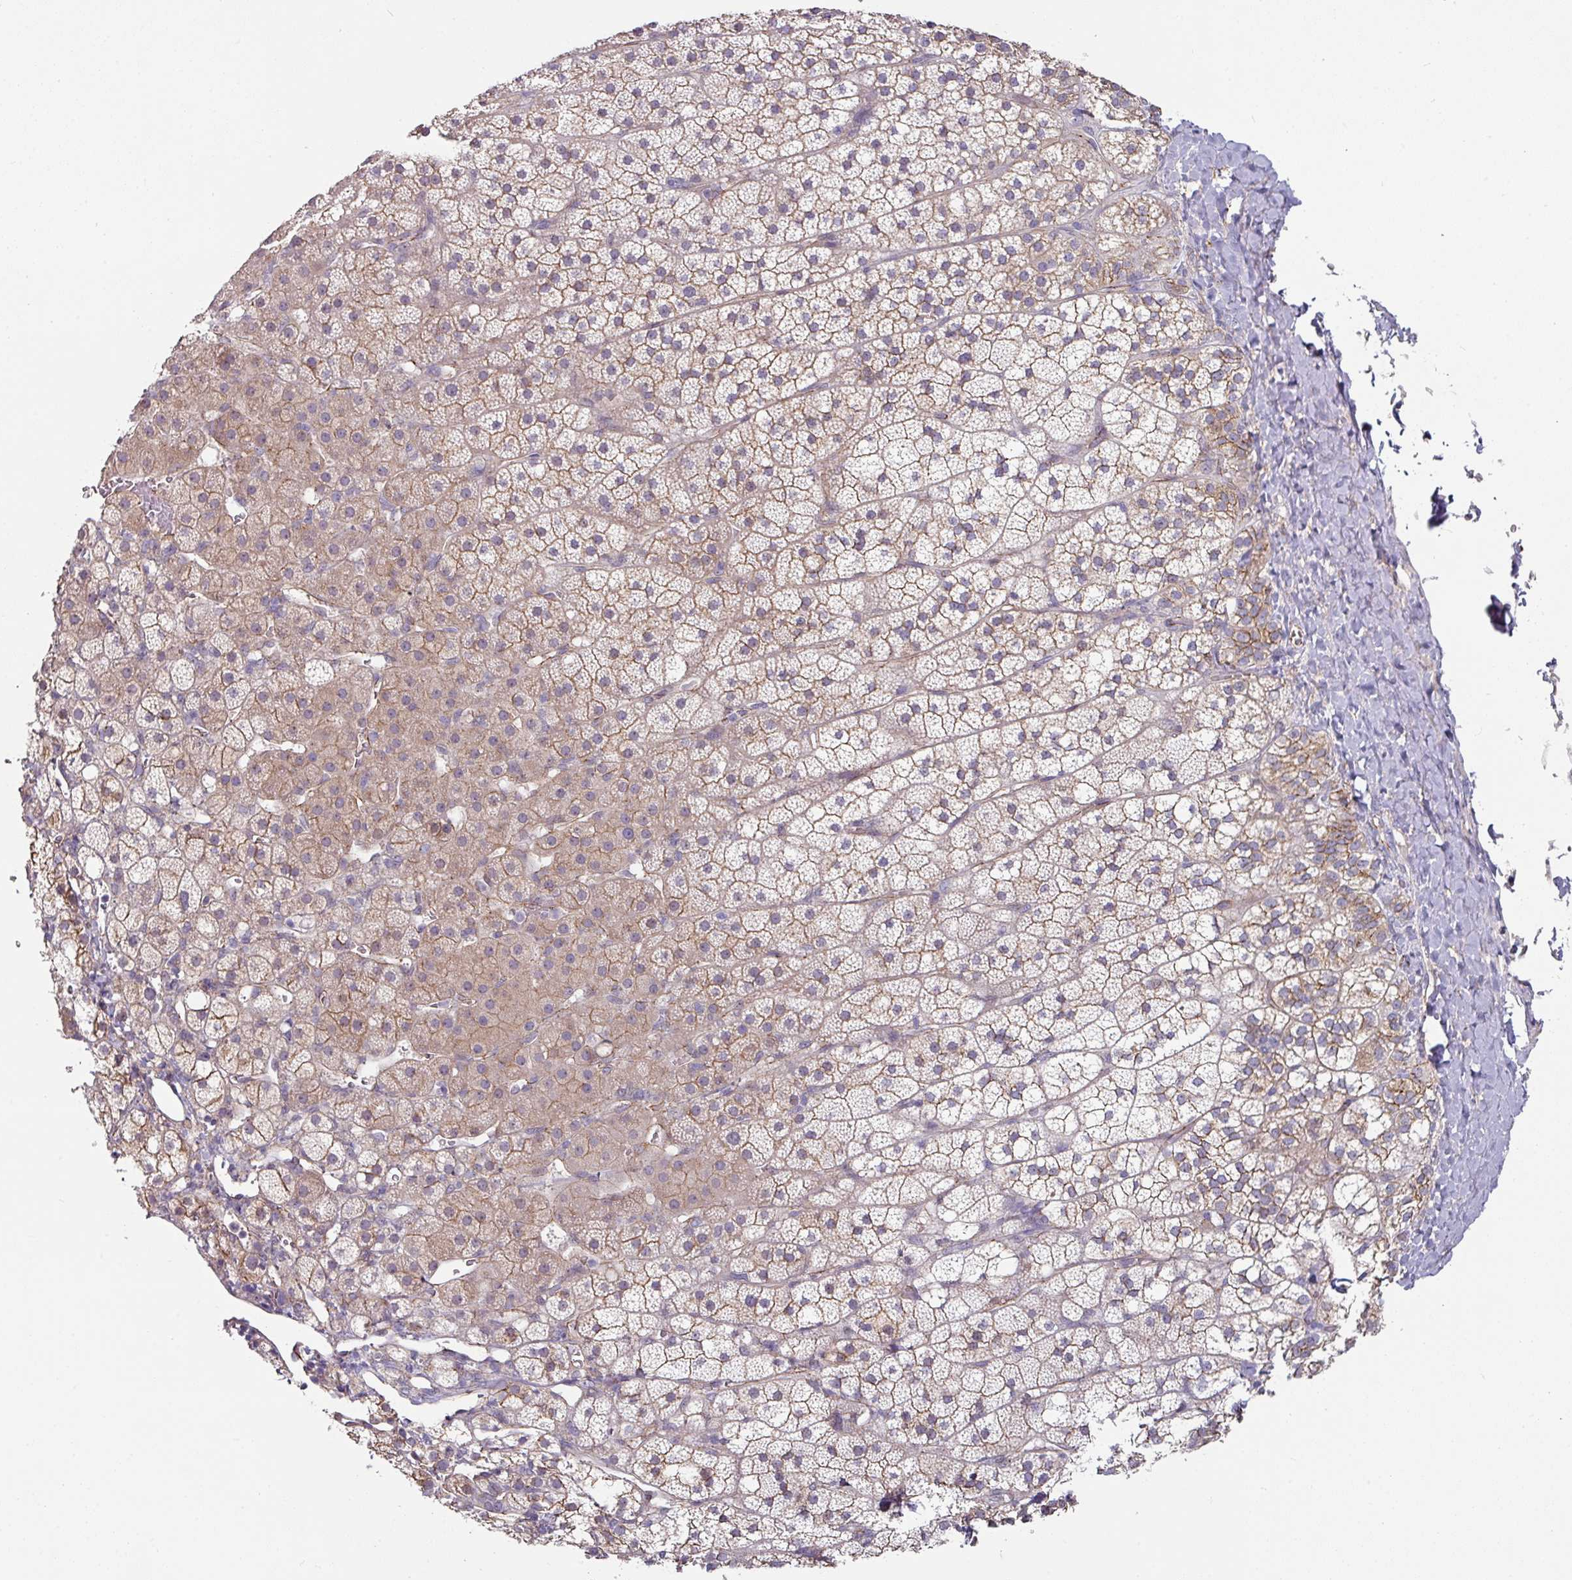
{"staining": {"intensity": "moderate", "quantity": "25%-75%", "location": "cytoplasmic/membranous"}, "tissue": "adrenal gland", "cell_type": "Glandular cells", "image_type": "normal", "snomed": [{"axis": "morphology", "description": "Normal tissue, NOS"}, {"axis": "topography", "description": "Adrenal gland"}], "caption": "A medium amount of moderate cytoplasmic/membranous staining is identified in approximately 25%-75% of glandular cells in unremarkable adrenal gland. The staining is performed using DAB (3,3'-diaminobenzidine) brown chromogen to label protein expression. The nuclei are counter-stained blue using hematoxylin.", "gene": "JUP", "patient": {"sex": "male", "age": 53}}